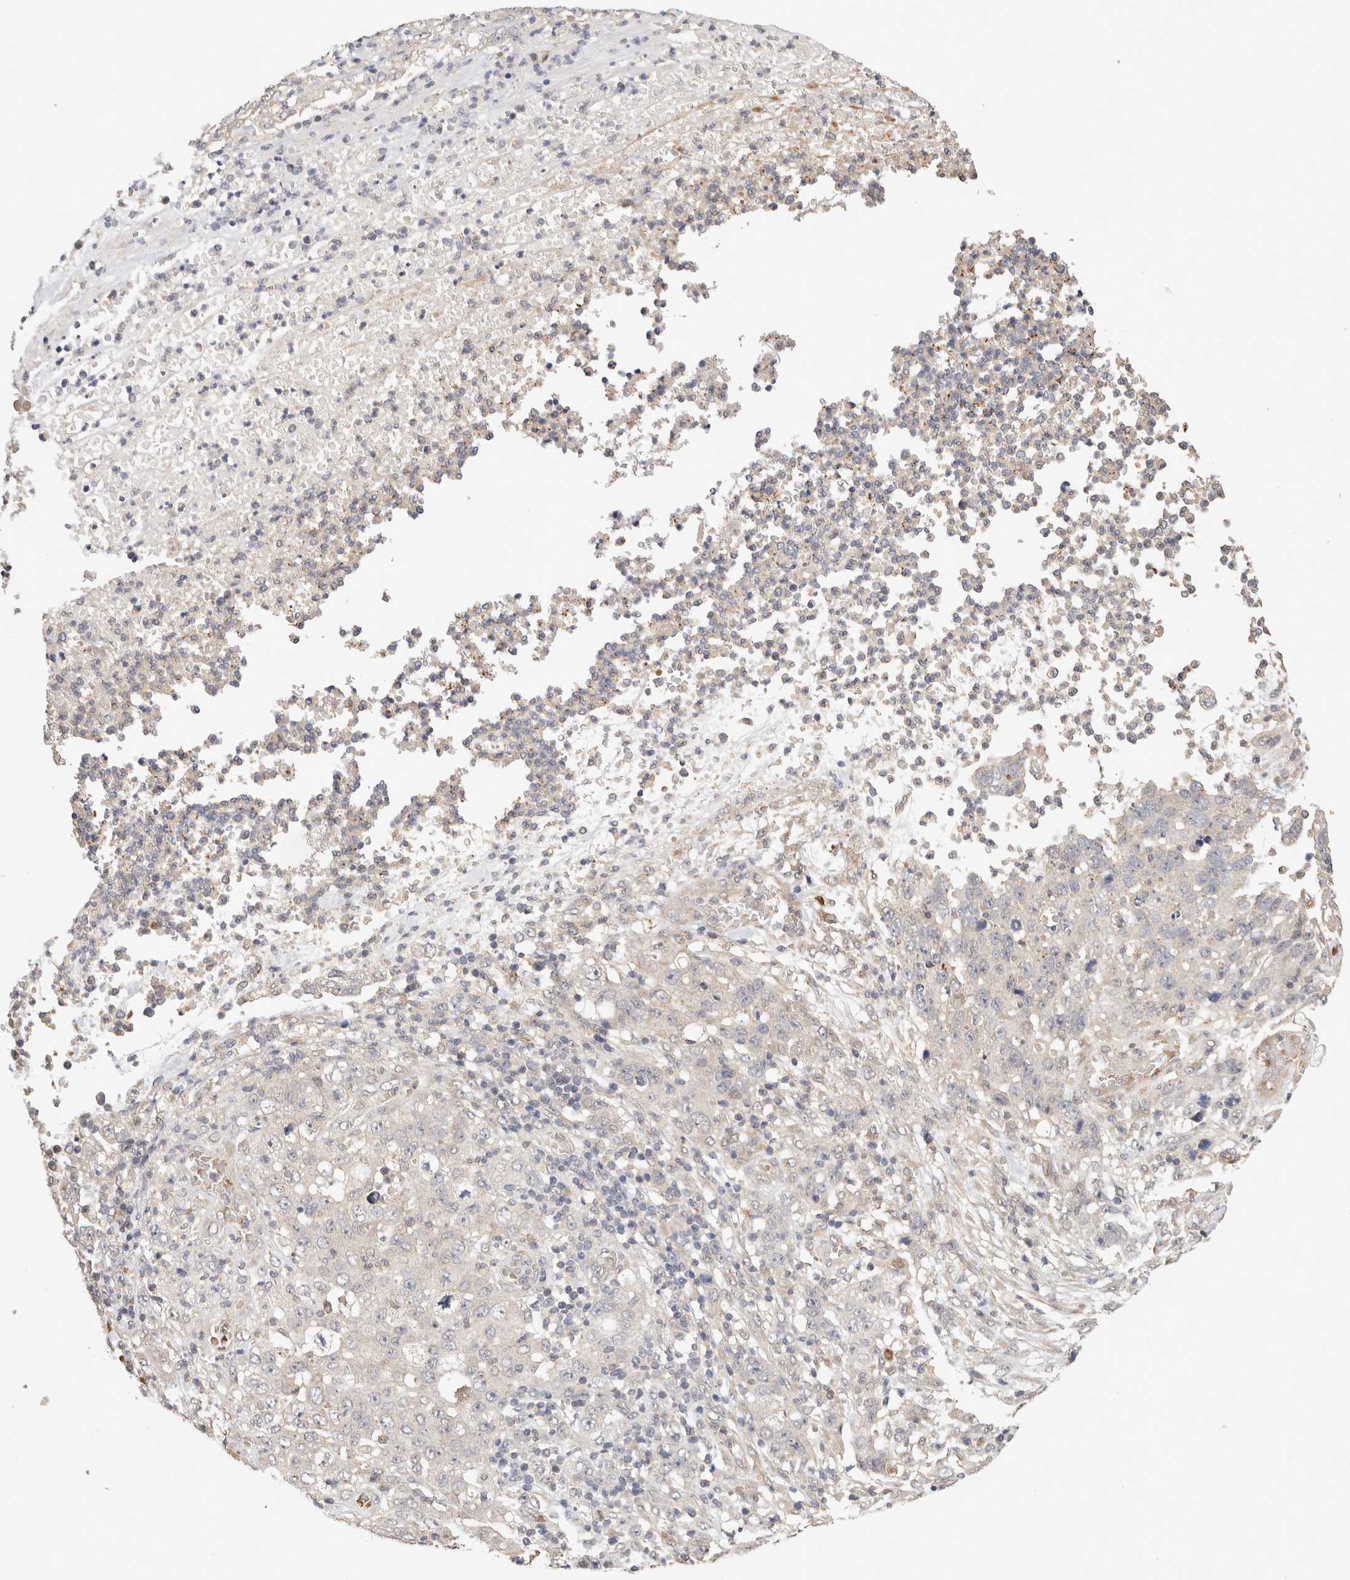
{"staining": {"intensity": "negative", "quantity": "none", "location": "none"}, "tissue": "stomach cancer", "cell_type": "Tumor cells", "image_type": "cancer", "snomed": [{"axis": "morphology", "description": "Adenocarcinoma, NOS"}, {"axis": "topography", "description": "Stomach"}], "caption": "Immunohistochemistry image of stomach adenocarcinoma stained for a protein (brown), which displays no expression in tumor cells.", "gene": "CASK", "patient": {"sex": "male", "age": 48}}